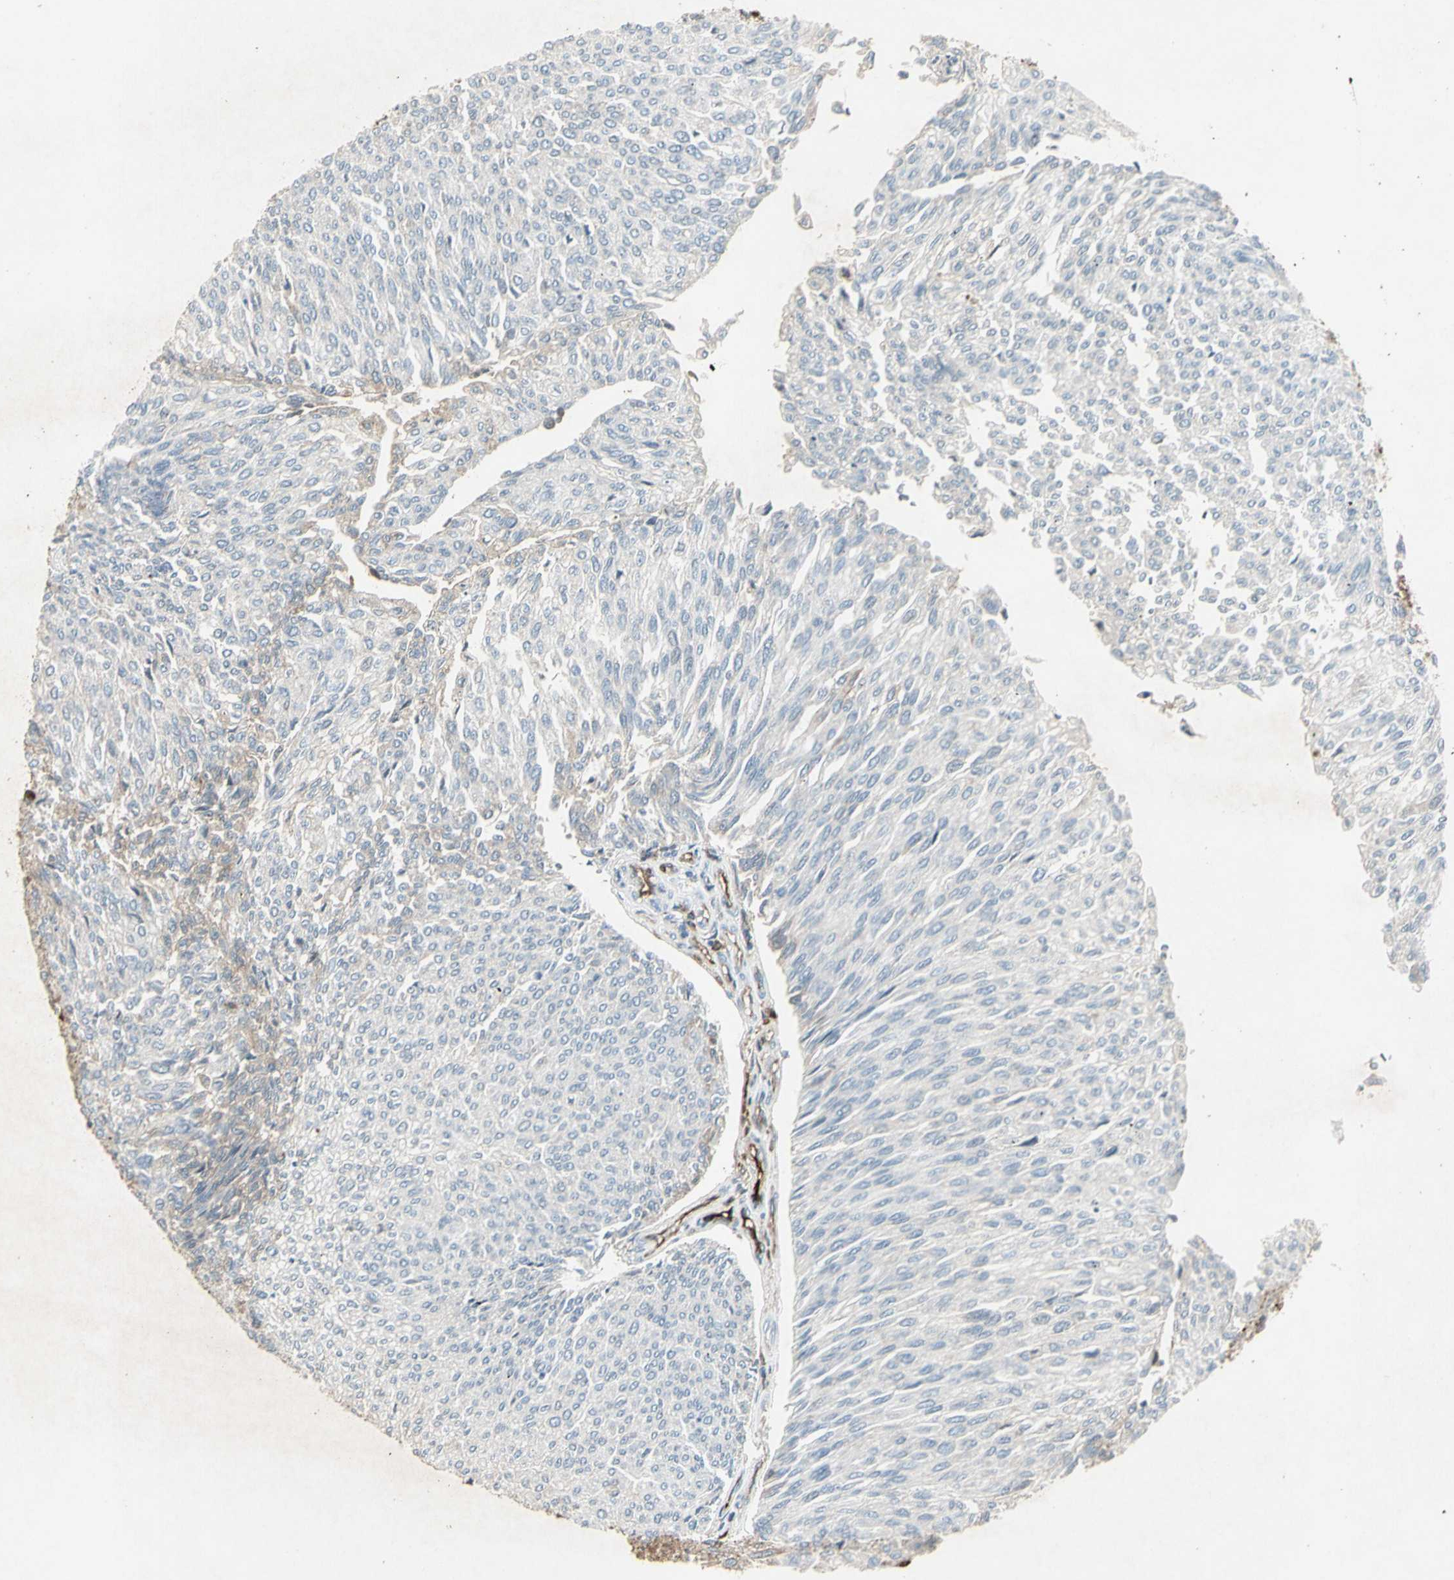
{"staining": {"intensity": "weak", "quantity": "<25%", "location": "cytoplasmic/membranous"}, "tissue": "urothelial cancer", "cell_type": "Tumor cells", "image_type": "cancer", "snomed": [{"axis": "morphology", "description": "Urothelial carcinoma, Low grade"}, {"axis": "topography", "description": "Urinary bladder"}], "caption": "This photomicrograph is of low-grade urothelial carcinoma stained with immunohistochemistry to label a protein in brown with the nuclei are counter-stained blue. There is no staining in tumor cells. (DAB (3,3'-diaminobenzidine) immunohistochemistry with hematoxylin counter stain).", "gene": "IGHM", "patient": {"sex": "female", "age": 79}}